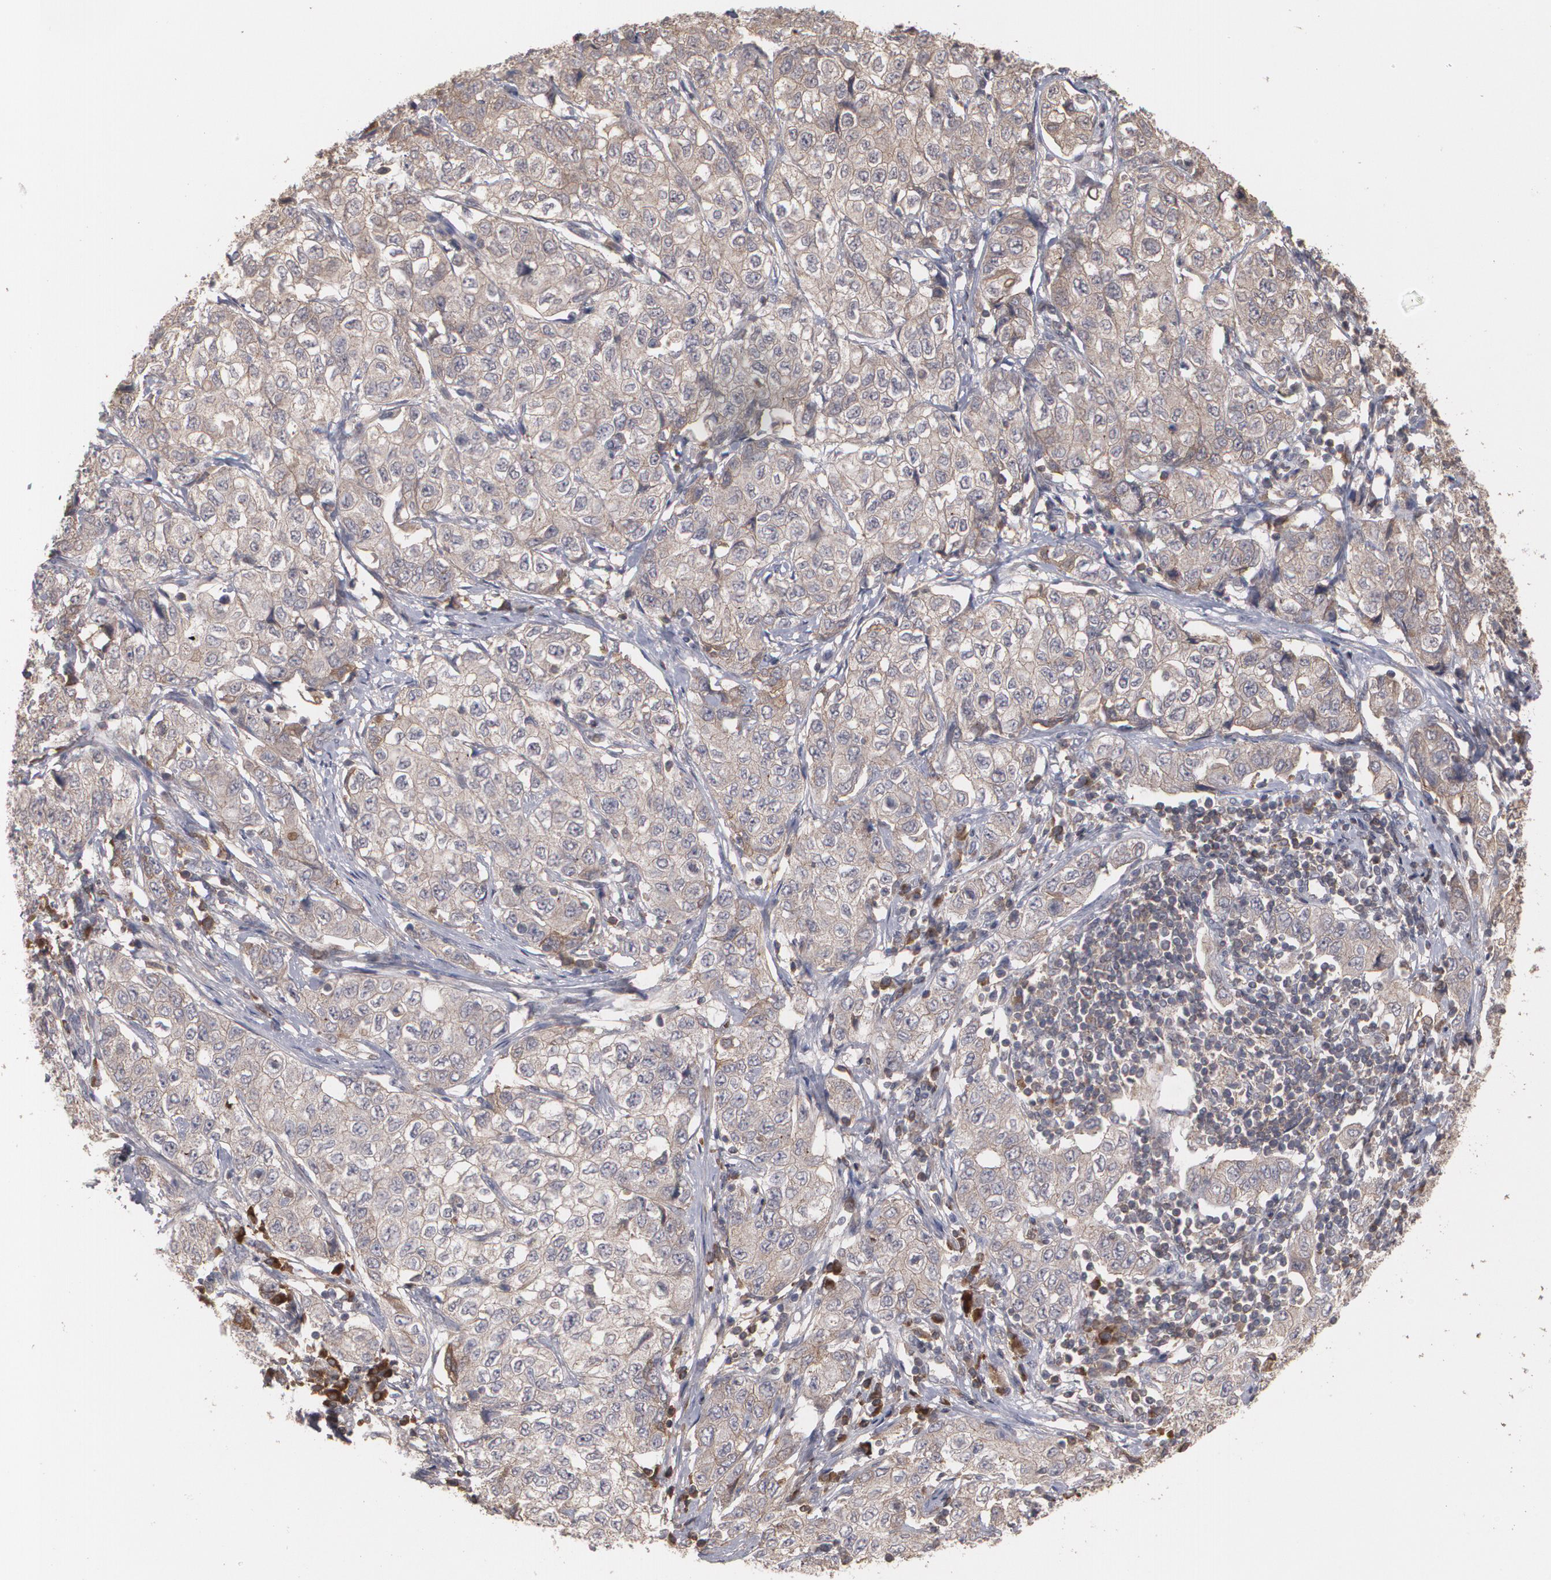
{"staining": {"intensity": "weak", "quantity": ">75%", "location": "cytoplasmic/membranous"}, "tissue": "stomach cancer", "cell_type": "Tumor cells", "image_type": "cancer", "snomed": [{"axis": "morphology", "description": "Adenocarcinoma, NOS"}, {"axis": "topography", "description": "Stomach"}], "caption": "Stomach adenocarcinoma was stained to show a protein in brown. There is low levels of weak cytoplasmic/membranous expression in about >75% of tumor cells. The staining was performed using DAB (3,3'-diaminobenzidine) to visualize the protein expression in brown, while the nuclei were stained in blue with hematoxylin (Magnification: 20x).", "gene": "ARF6", "patient": {"sex": "male", "age": 48}}